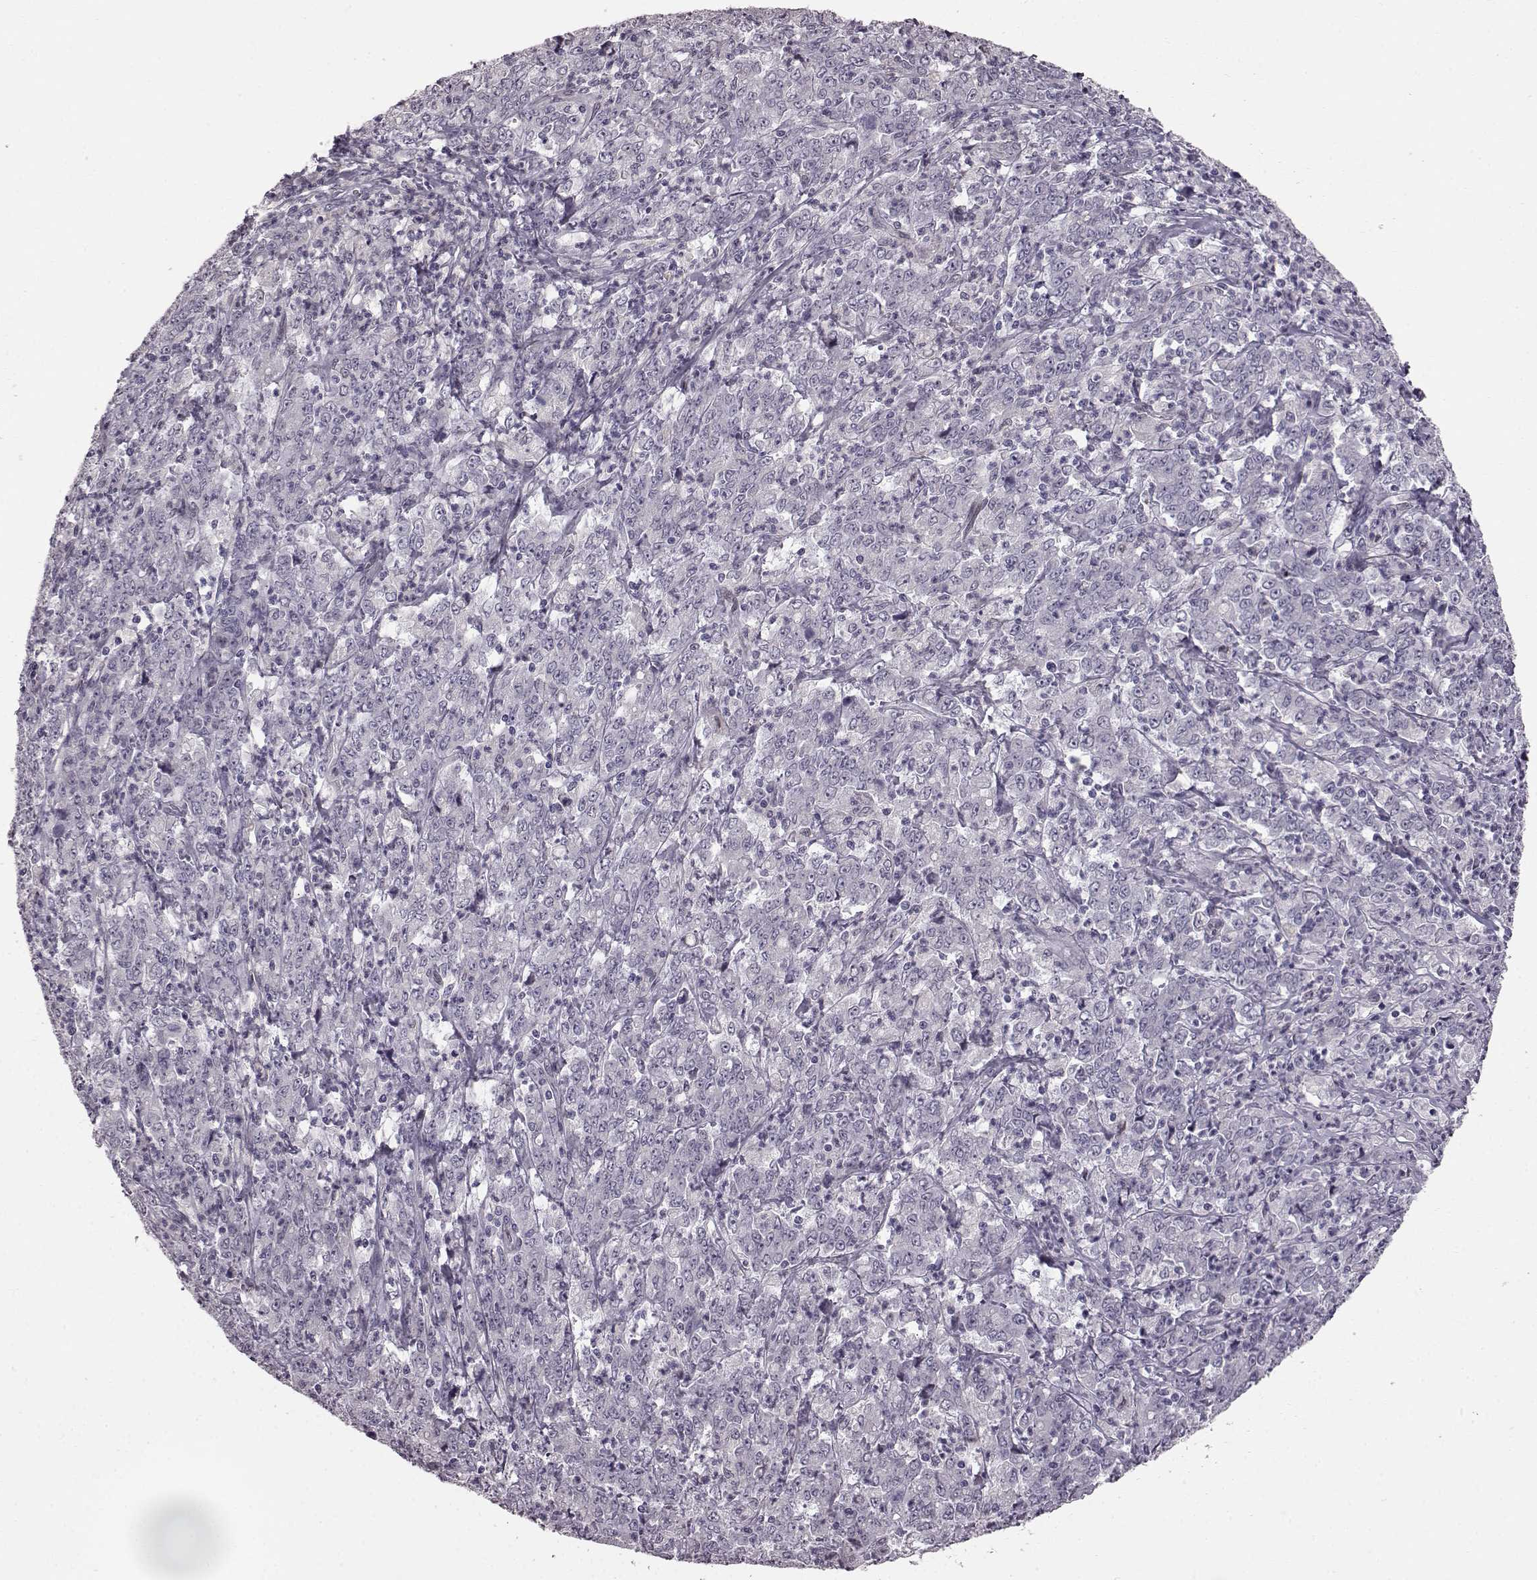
{"staining": {"intensity": "negative", "quantity": "none", "location": "none"}, "tissue": "stomach cancer", "cell_type": "Tumor cells", "image_type": "cancer", "snomed": [{"axis": "morphology", "description": "Adenocarcinoma, NOS"}, {"axis": "topography", "description": "Stomach, lower"}], "caption": "The micrograph demonstrates no significant positivity in tumor cells of stomach adenocarcinoma. The staining is performed using DAB (3,3'-diaminobenzidine) brown chromogen with nuclei counter-stained in using hematoxylin.", "gene": "TCHHL1", "patient": {"sex": "female", "age": 71}}